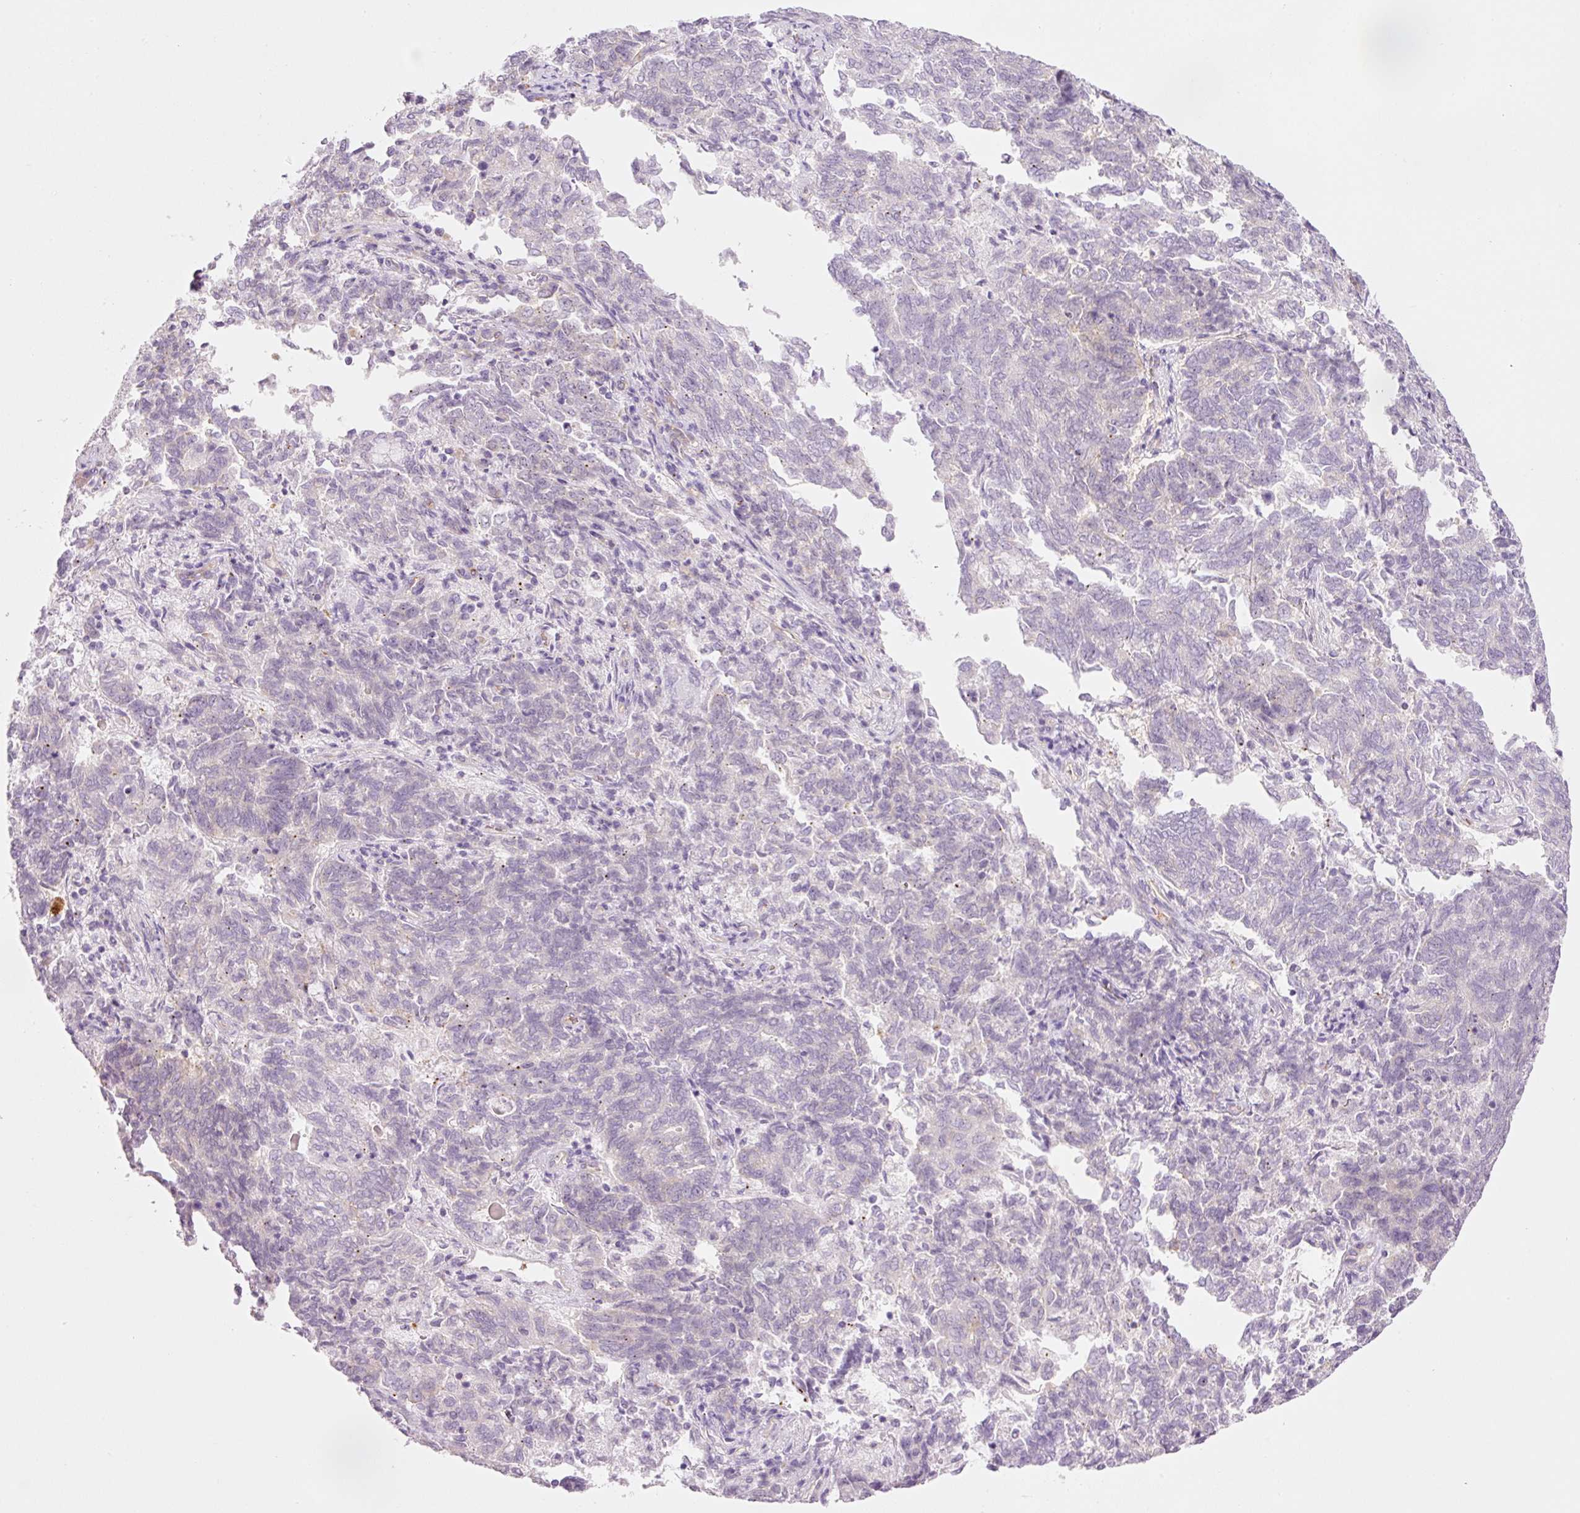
{"staining": {"intensity": "negative", "quantity": "none", "location": "none"}, "tissue": "endometrial cancer", "cell_type": "Tumor cells", "image_type": "cancer", "snomed": [{"axis": "morphology", "description": "Adenocarcinoma, NOS"}, {"axis": "topography", "description": "Endometrium"}], "caption": "Immunohistochemistry (IHC) image of adenocarcinoma (endometrial) stained for a protein (brown), which demonstrates no staining in tumor cells.", "gene": "HSPA4L", "patient": {"sex": "female", "age": 80}}